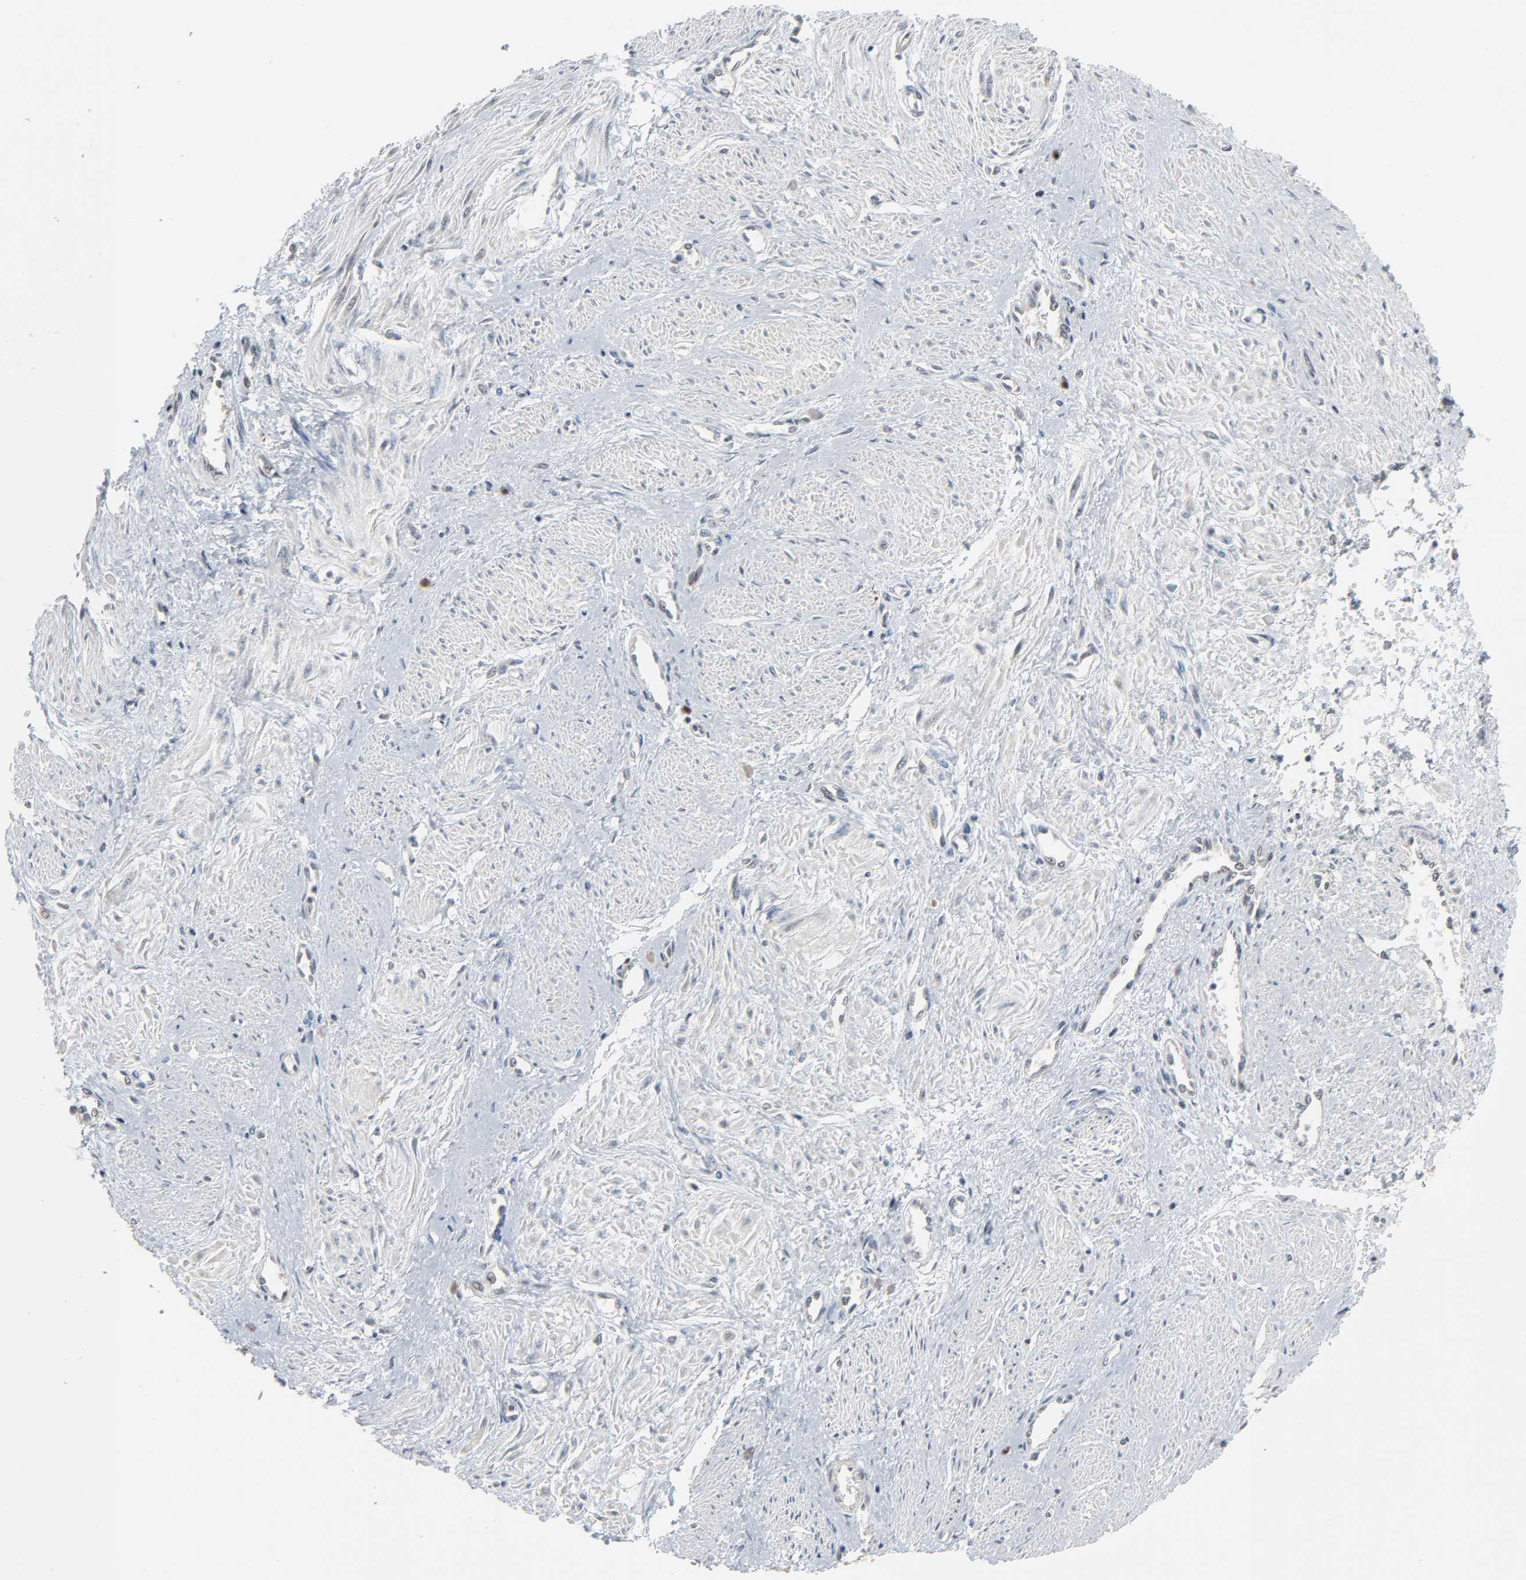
{"staining": {"intensity": "weak", "quantity": "<25%", "location": "cytoplasmic/membranous"}, "tissue": "smooth muscle", "cell_type": "Smooth muscle cells", "image_type": "normal", "snomed": [{"axis": "morphology", "description": "Normal tissue, NOS"}, {"axis": "topography", "description": "Smooth muscle"}, {"axis": "topography", "description": "Uterus"}], "caption": "Immunohistochemistry (IHC) of normal smooth muscle shows no staining in smooth muscle cells. (DAB (3,3'-diaminobenzidine) immunohistochemistry (IHC) visualized using brightfield microscopy, high magnification).", "gene": "DOCK8", "patient": {"sex": "female", "age": 39}}